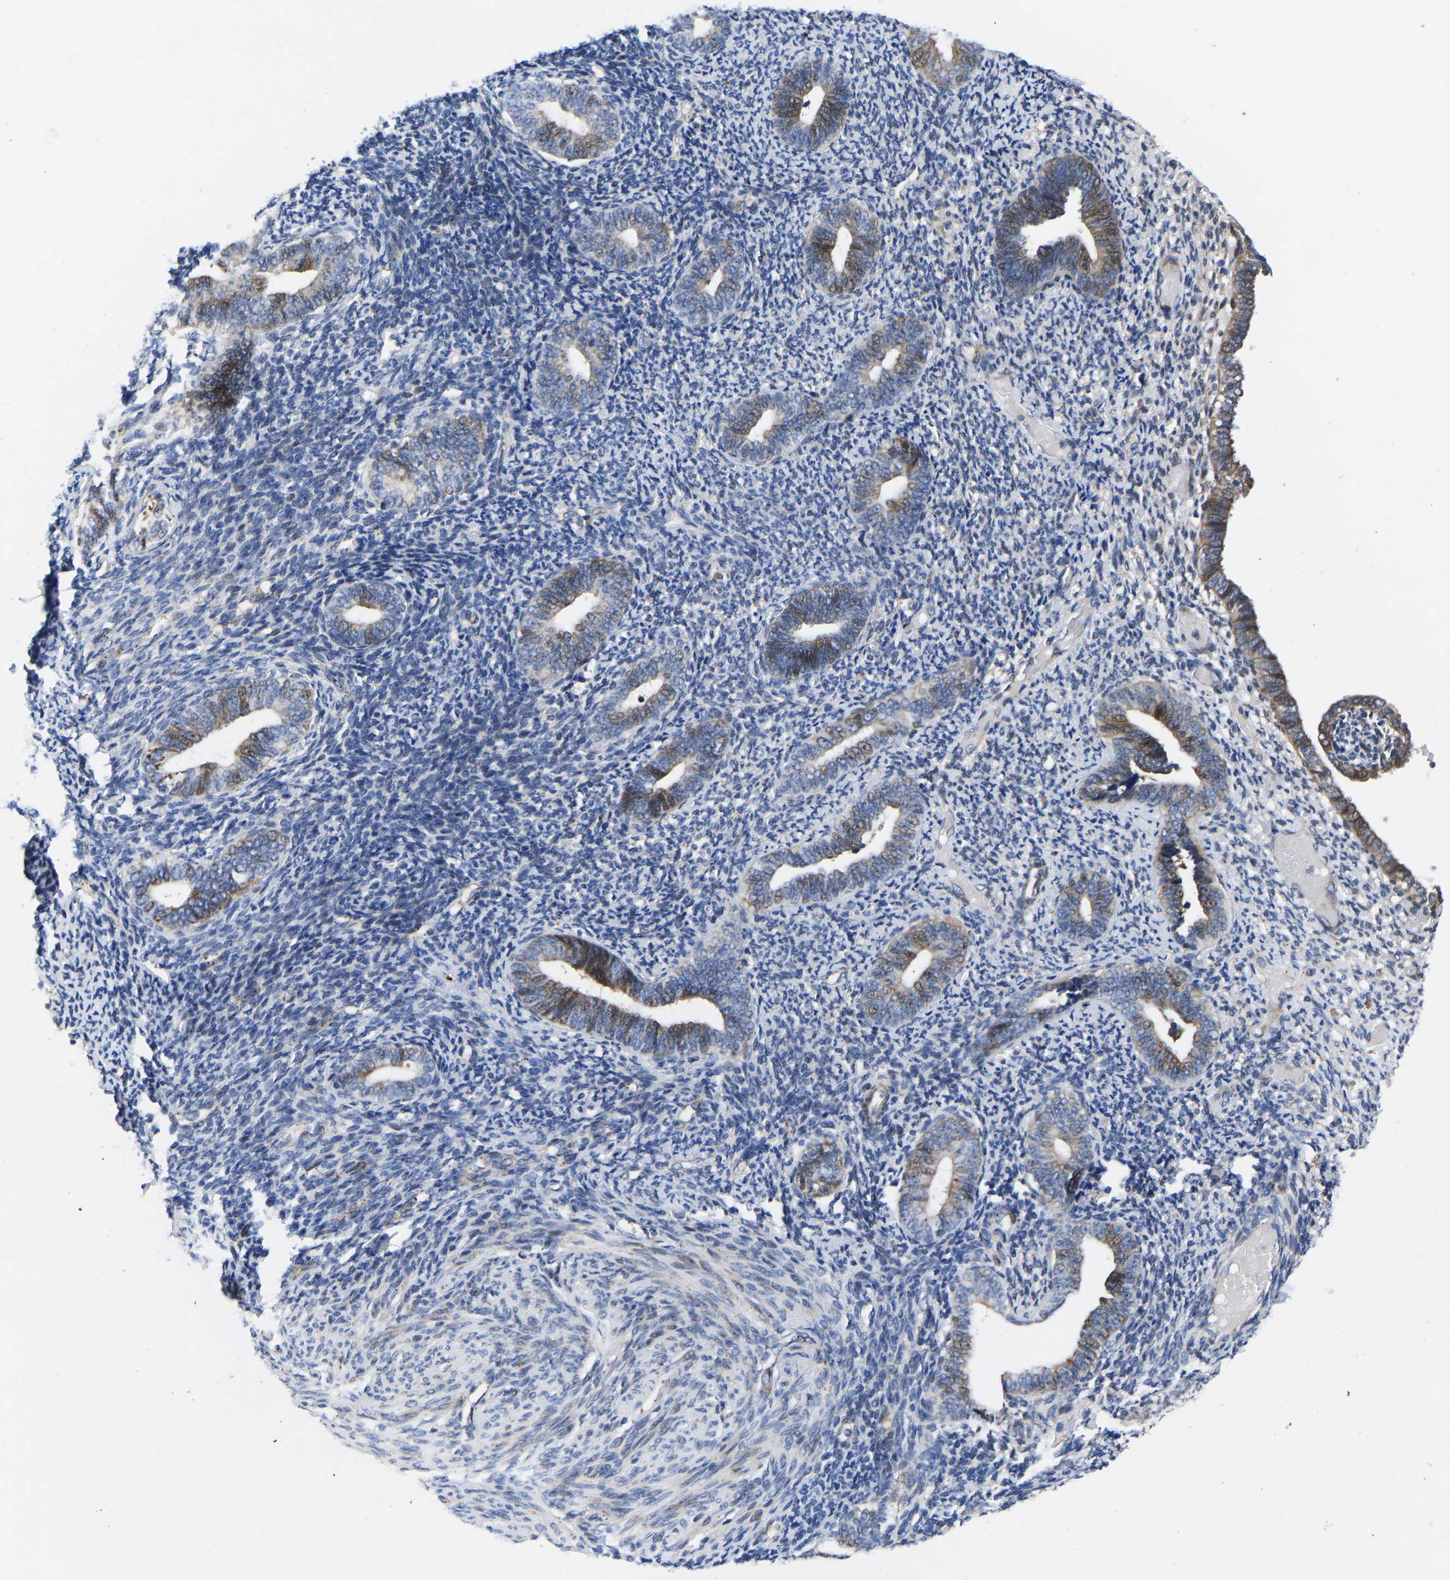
{"staining": {"intensity": "moderate", "quantity": "<25%", "location": "cytoplasmic/membranous"}, "tissue": "endometrium", "cell_type": "Cells in endometrial stroma", "image_type": "normal", "snomed": [{"axis": "morphology", "description": "Normal tissue, NOS"}, {"axis": "topography", "description": "Endometrium"}], "caption": "Cells in endometrial stroma demonstrate low levels of moderate cytoplasmic/membranous staining in about <25% of cells in normal human endometrium. (Stains: DAB in brown, nuclei in blue, Microscopy: brightfield microscopy at high magnification).", "gene": "TMEM38B", "patient": {"sex": "female", "age": 66}}